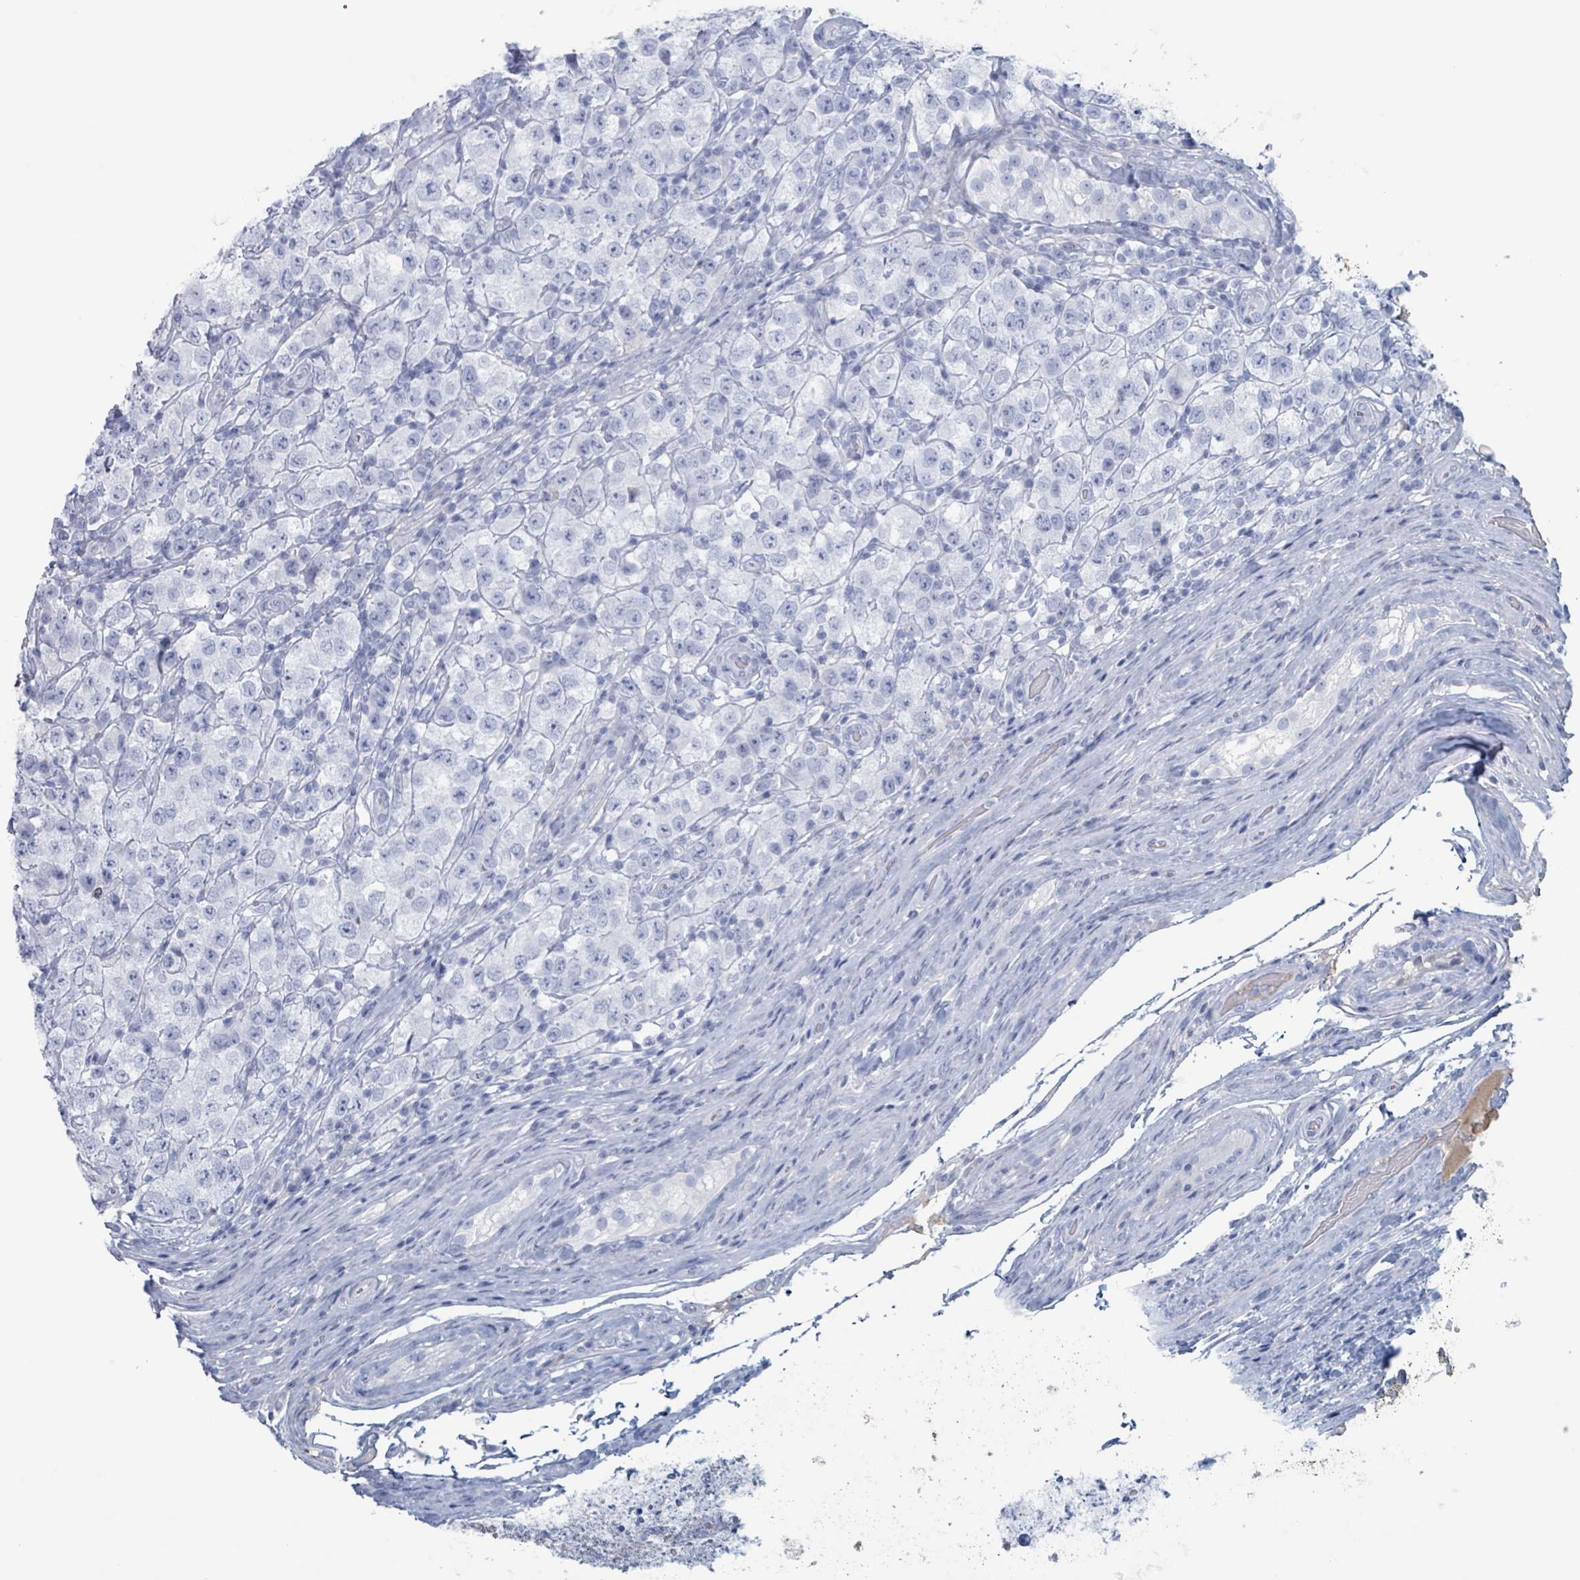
{"staining": {"intensity": "negative", "quantity": "none", "location": "none"}, "tissue": "testis cancer", "cell_type": "Tumor cells", "image_type": "cancer", "snomed": [{"axis": "morphology", "description": "Seminoma, NOS"}, {"axis": "morphology", "description": "Carcinoma, Embryonal, NOS"}, {"axis": "topography", "description": "Testis"}], "caption": "An immunohistochemistry (IHC) micrograph of embryonal carcinoma (testis) is shown. There is no staining in tumor cells of embryonal carcinoma (testis).", "gene": "KLK4", "patient": {"sex": "male", "age": 41}}